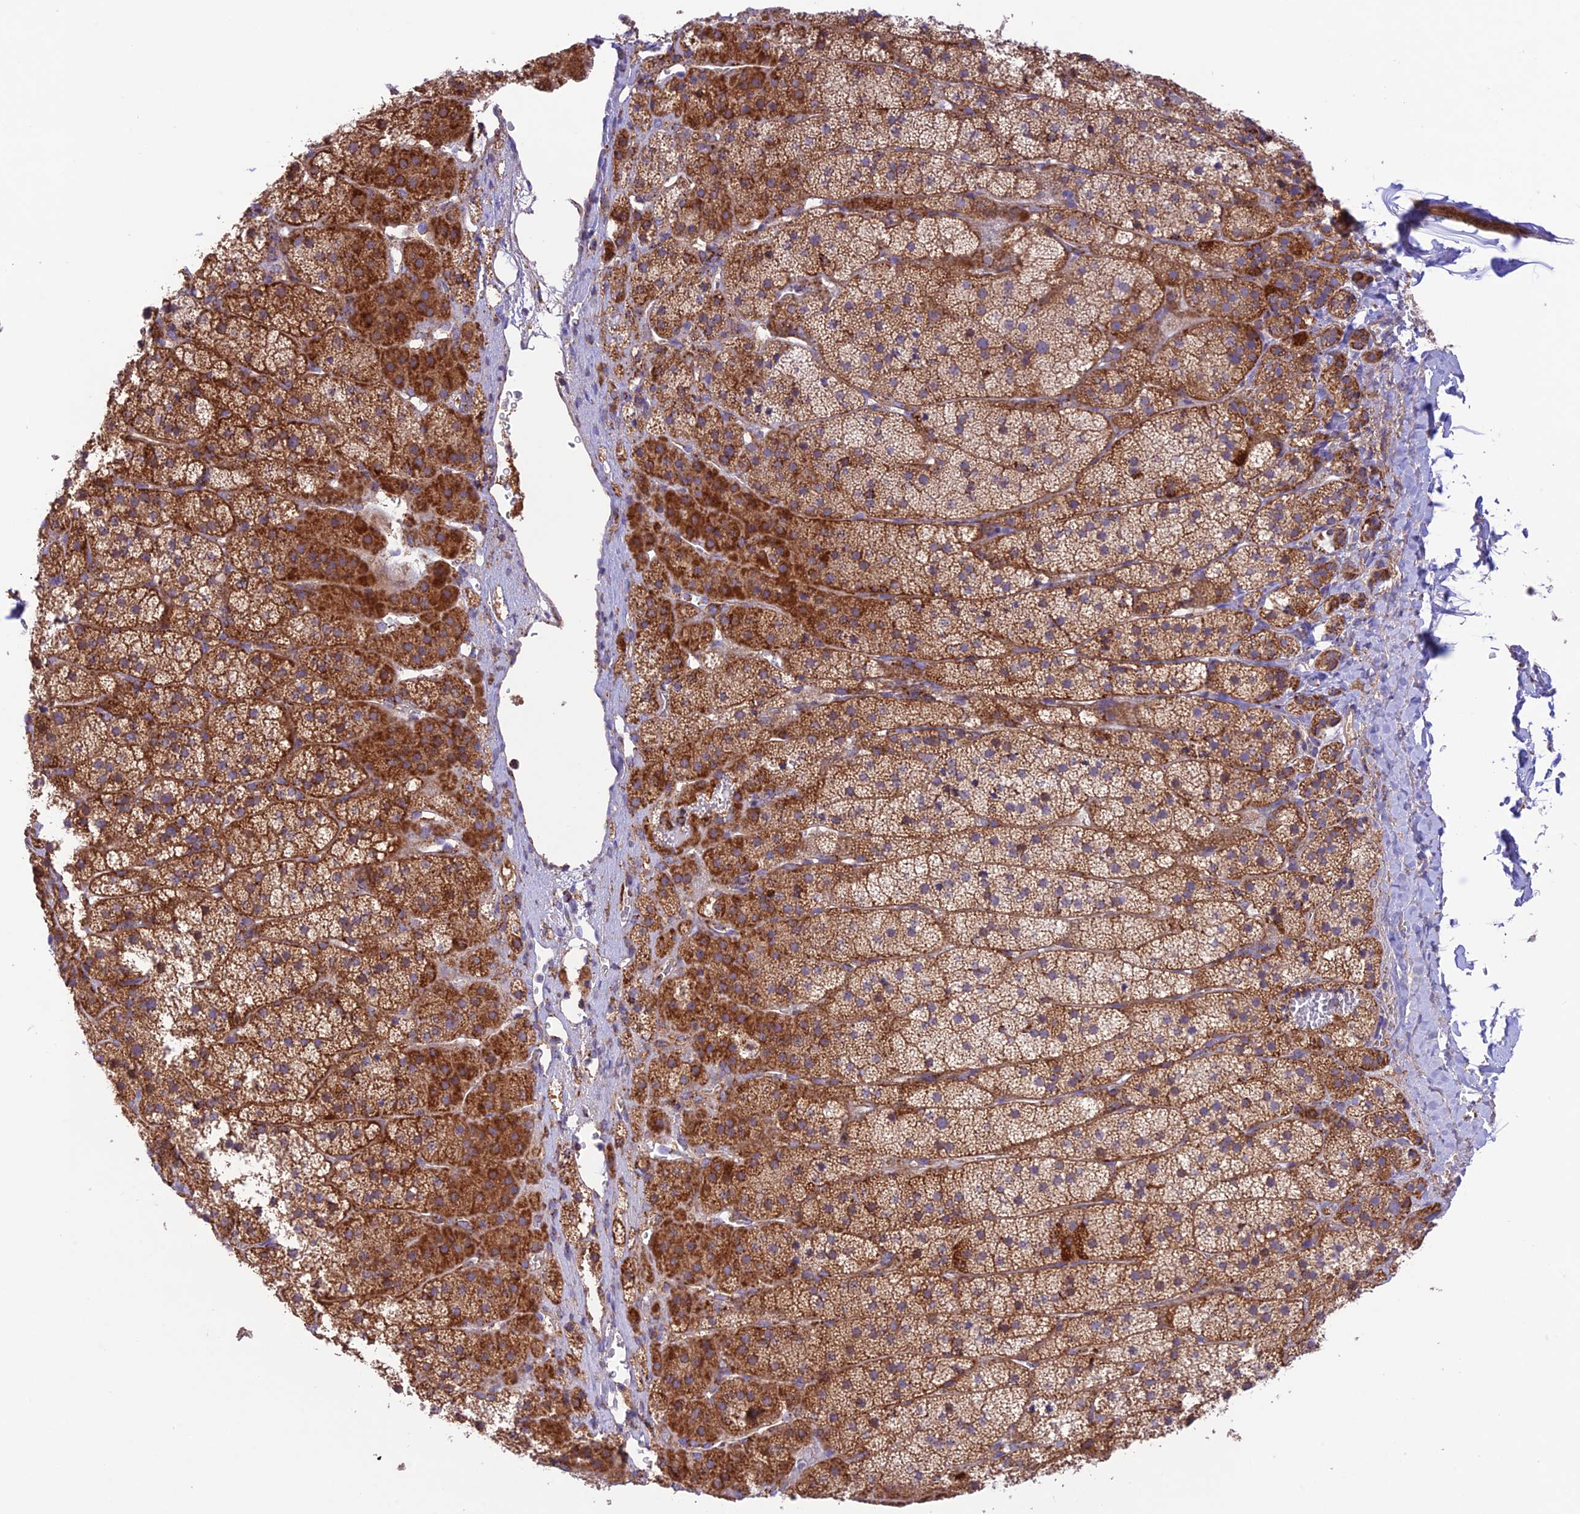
{"staining": {"intensity": "strong", "quantity": ">75%", "location": "cytoplasmic/membranous"}, "tissue": "adrenal gland", "cell_type": "Glandular cells", "image_type": "normal", "snomed": [{"axis": "morphology", "description": "Normal tissue, NOS"}, {"axis": "topography", "description": "Adrenal gland"}], "caption": "This micrograph demonstrates immunohistochemistry staining of normal adrenal gland, with high strong cytoplasmic/membranous expression in about >75% of glandular cells.", "gene": "UAP1L1", "patient": {"sex": "female", "age": 44}}